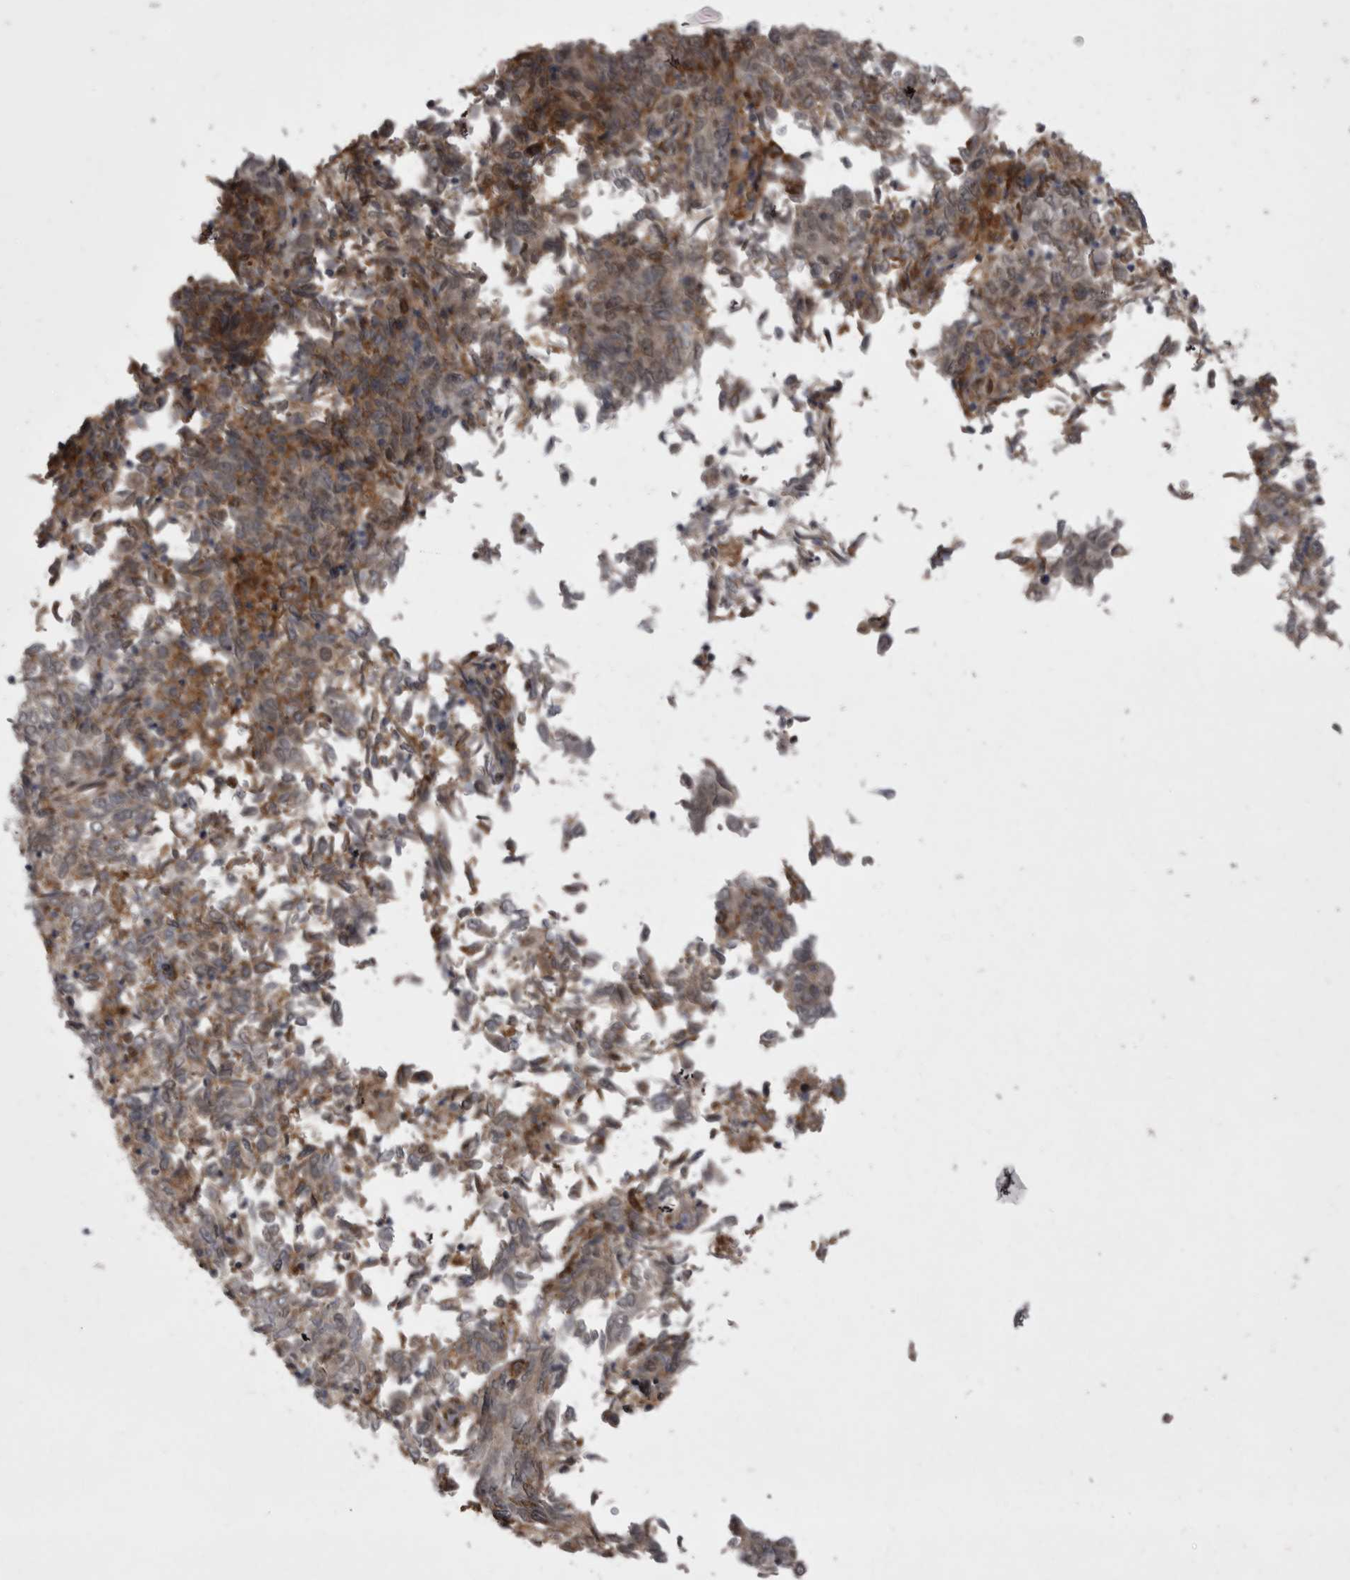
{"staining": {"intensity": "moderate", "quantity": ">75%", "location": "cytoplasmic/membranous"}, "tissue": "endometrial cancer", "cell_type": "Tumor cells", "image_type": "cancer", "snomed": [{"axis": "morphology", "description": "Adenocarcinoma, NOS"}, {"axis": "topography", "description": "Endometrium"}], "caption": "Immunohistochemical staining of human adenocarcinoma (endometrial) displays medium levels of moderate cytoplasmic/membranous protein staining in about >75% of tumor cells. The protein of interest is shown in brown color, while the nuclei are stained blue.", "gene": "ABL1", "patient": {"sex": "female", "age": 80}}